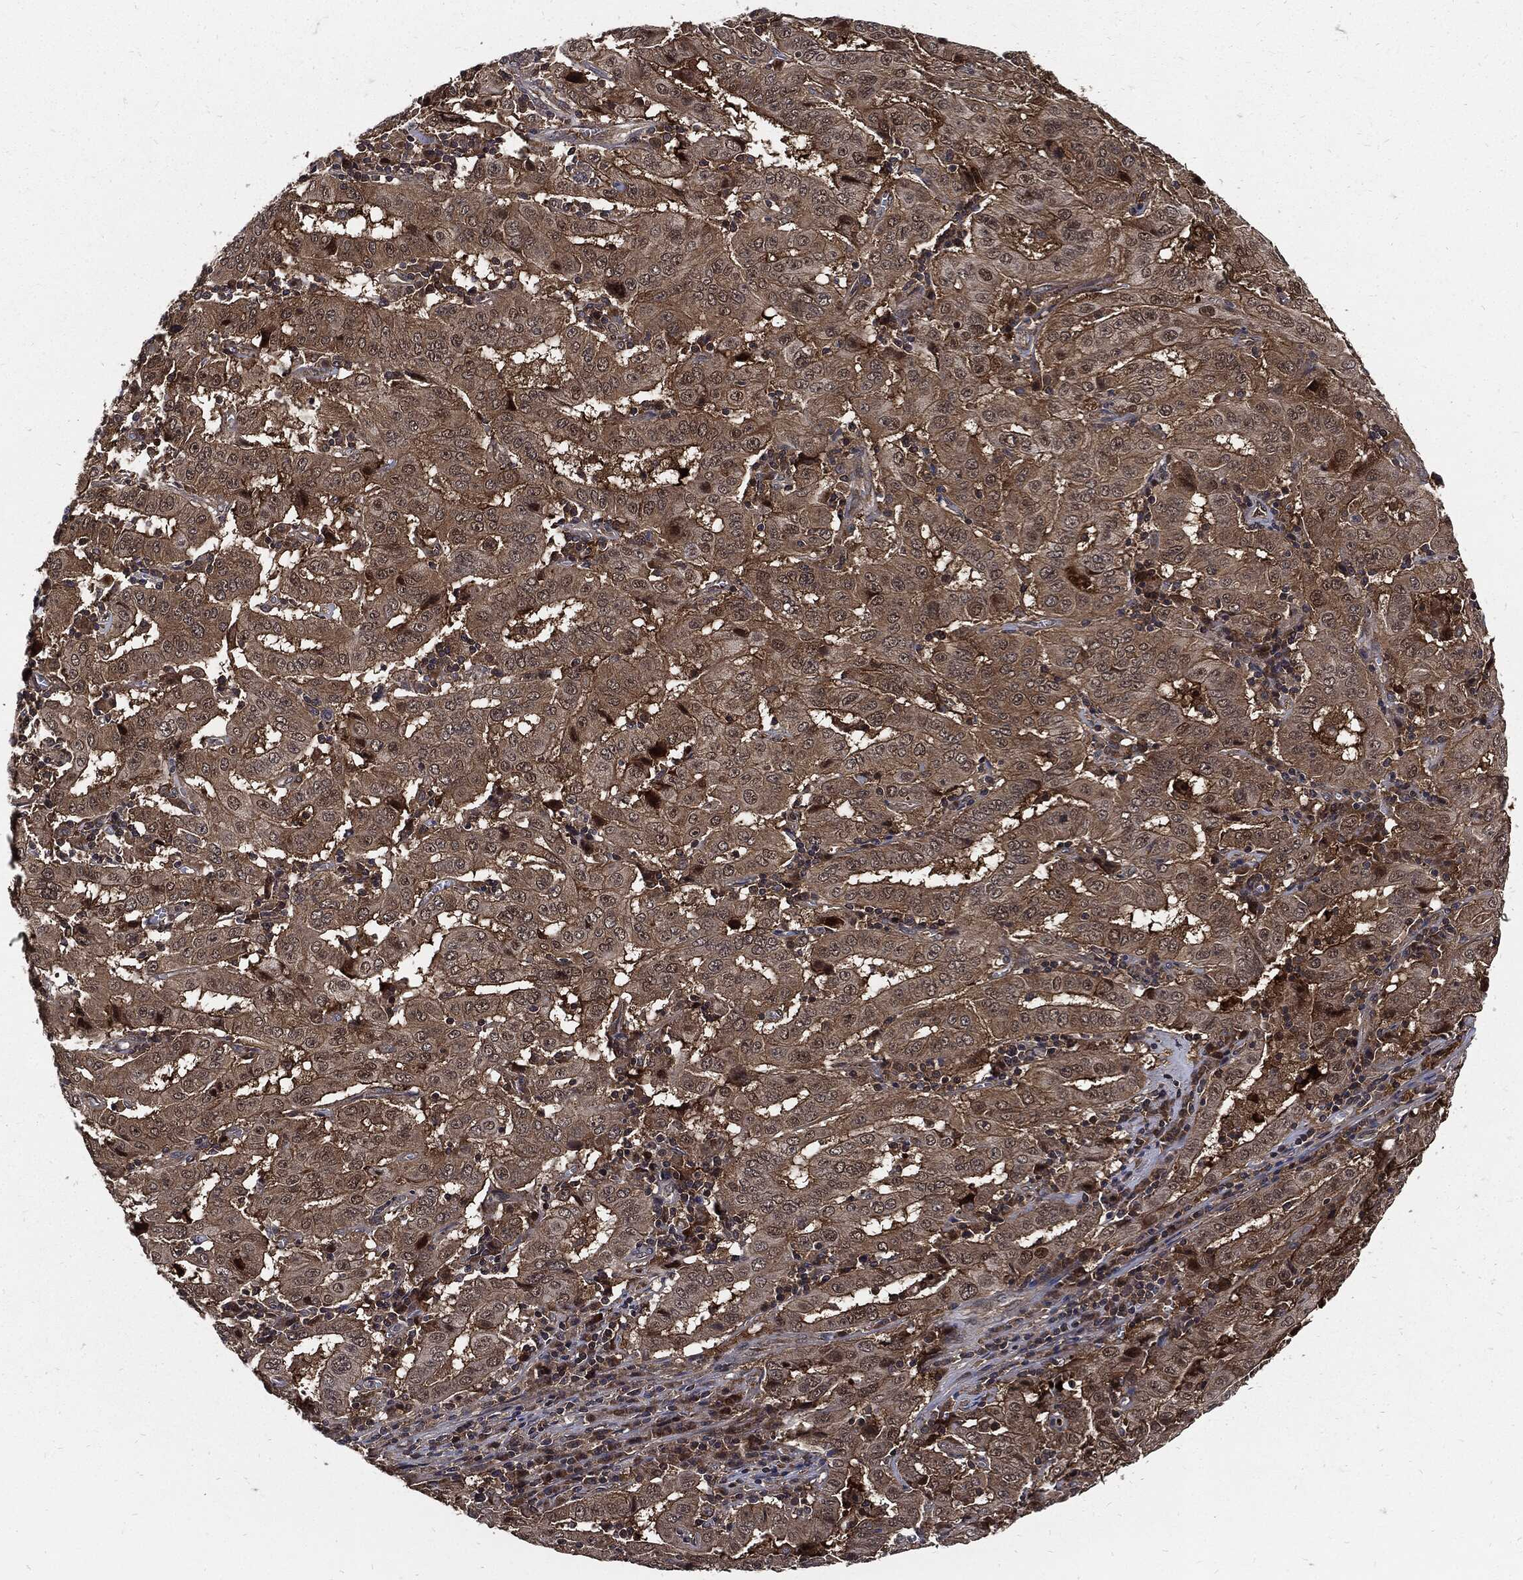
{"staining": {"intensity": "moderate", "quantity": "25%-75%", "location": "cytoplasmic/membranous"}, "tissue": "pancreatic cancer", "cell_type": "Tumor cells", "image_type": "cancer", "snomed": [{"axis": "morphology", "description": "Adenocarcinoma, NOS"}, {"axis": "topography", "description": "Pancreas"}], "caption": "An image of human pancreatic cancer stained for a protein exhibits moderate cytoplasmic/membranous brown staining in tumor cells.", "gene": "CLU", "patient": {"sex": "male", "age": 63}}